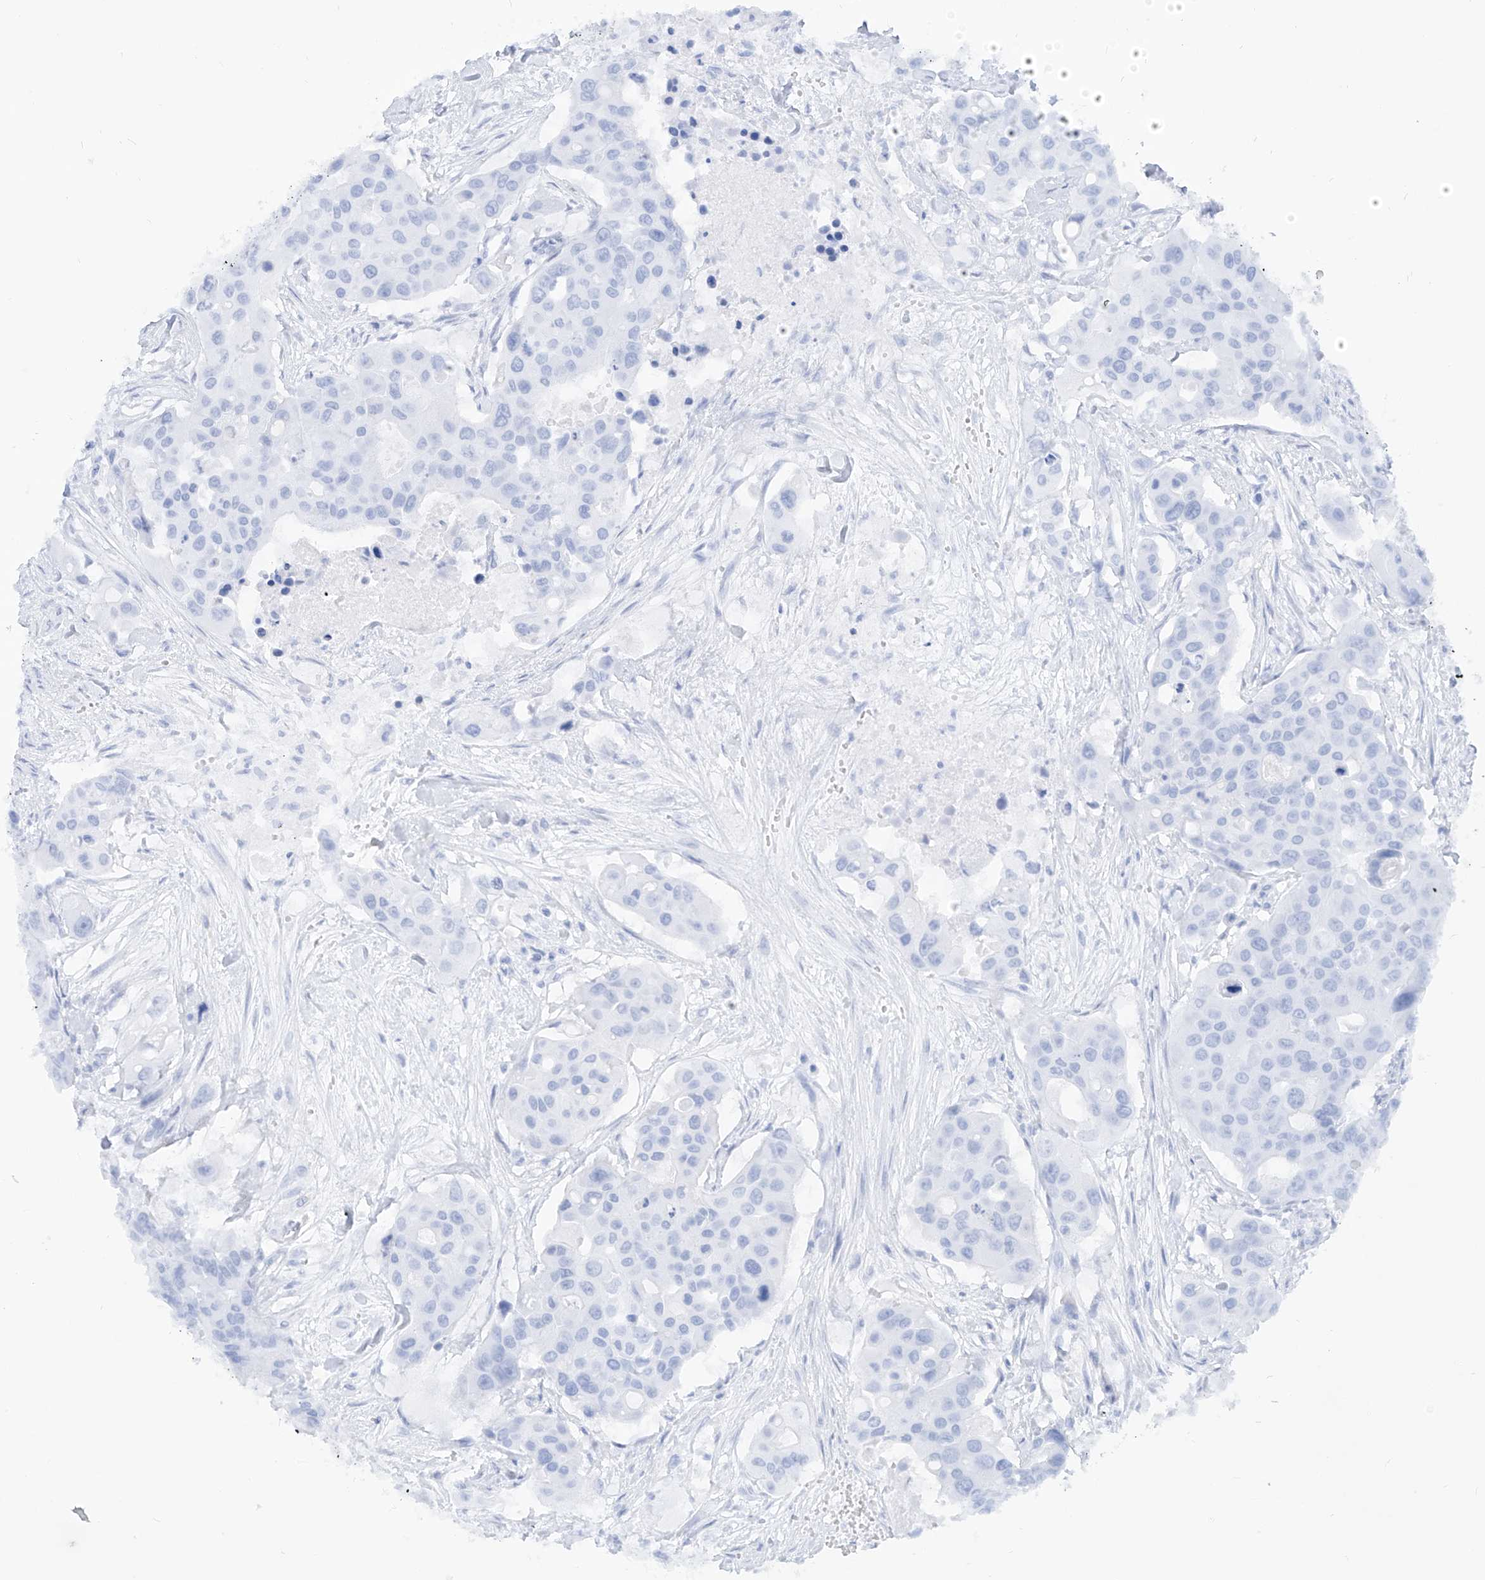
{"staining": {"intensity": "negative", "quantity": "none", "location": "none"}, "tissue": "colorectal cancer", "cell_type": "Tumor cells", "image_type": "cancer", "snomed": [{"axis": "morphology", "description": "Adenocarcinoma, NOS"}, {"axis": "topography", "description": "Colon"}], "caption": "Immunohistochemical staining of human adenocarcinoma (colorectal) shows no significant staining in tumor cells. The staining is performed using DAB (3,3'-diaminobenzidine) brown chromogen with nuclei counter-stained in using hematoxylin.", "gene": "PDXK", "patient": {"sex": "male", "age": 77}}